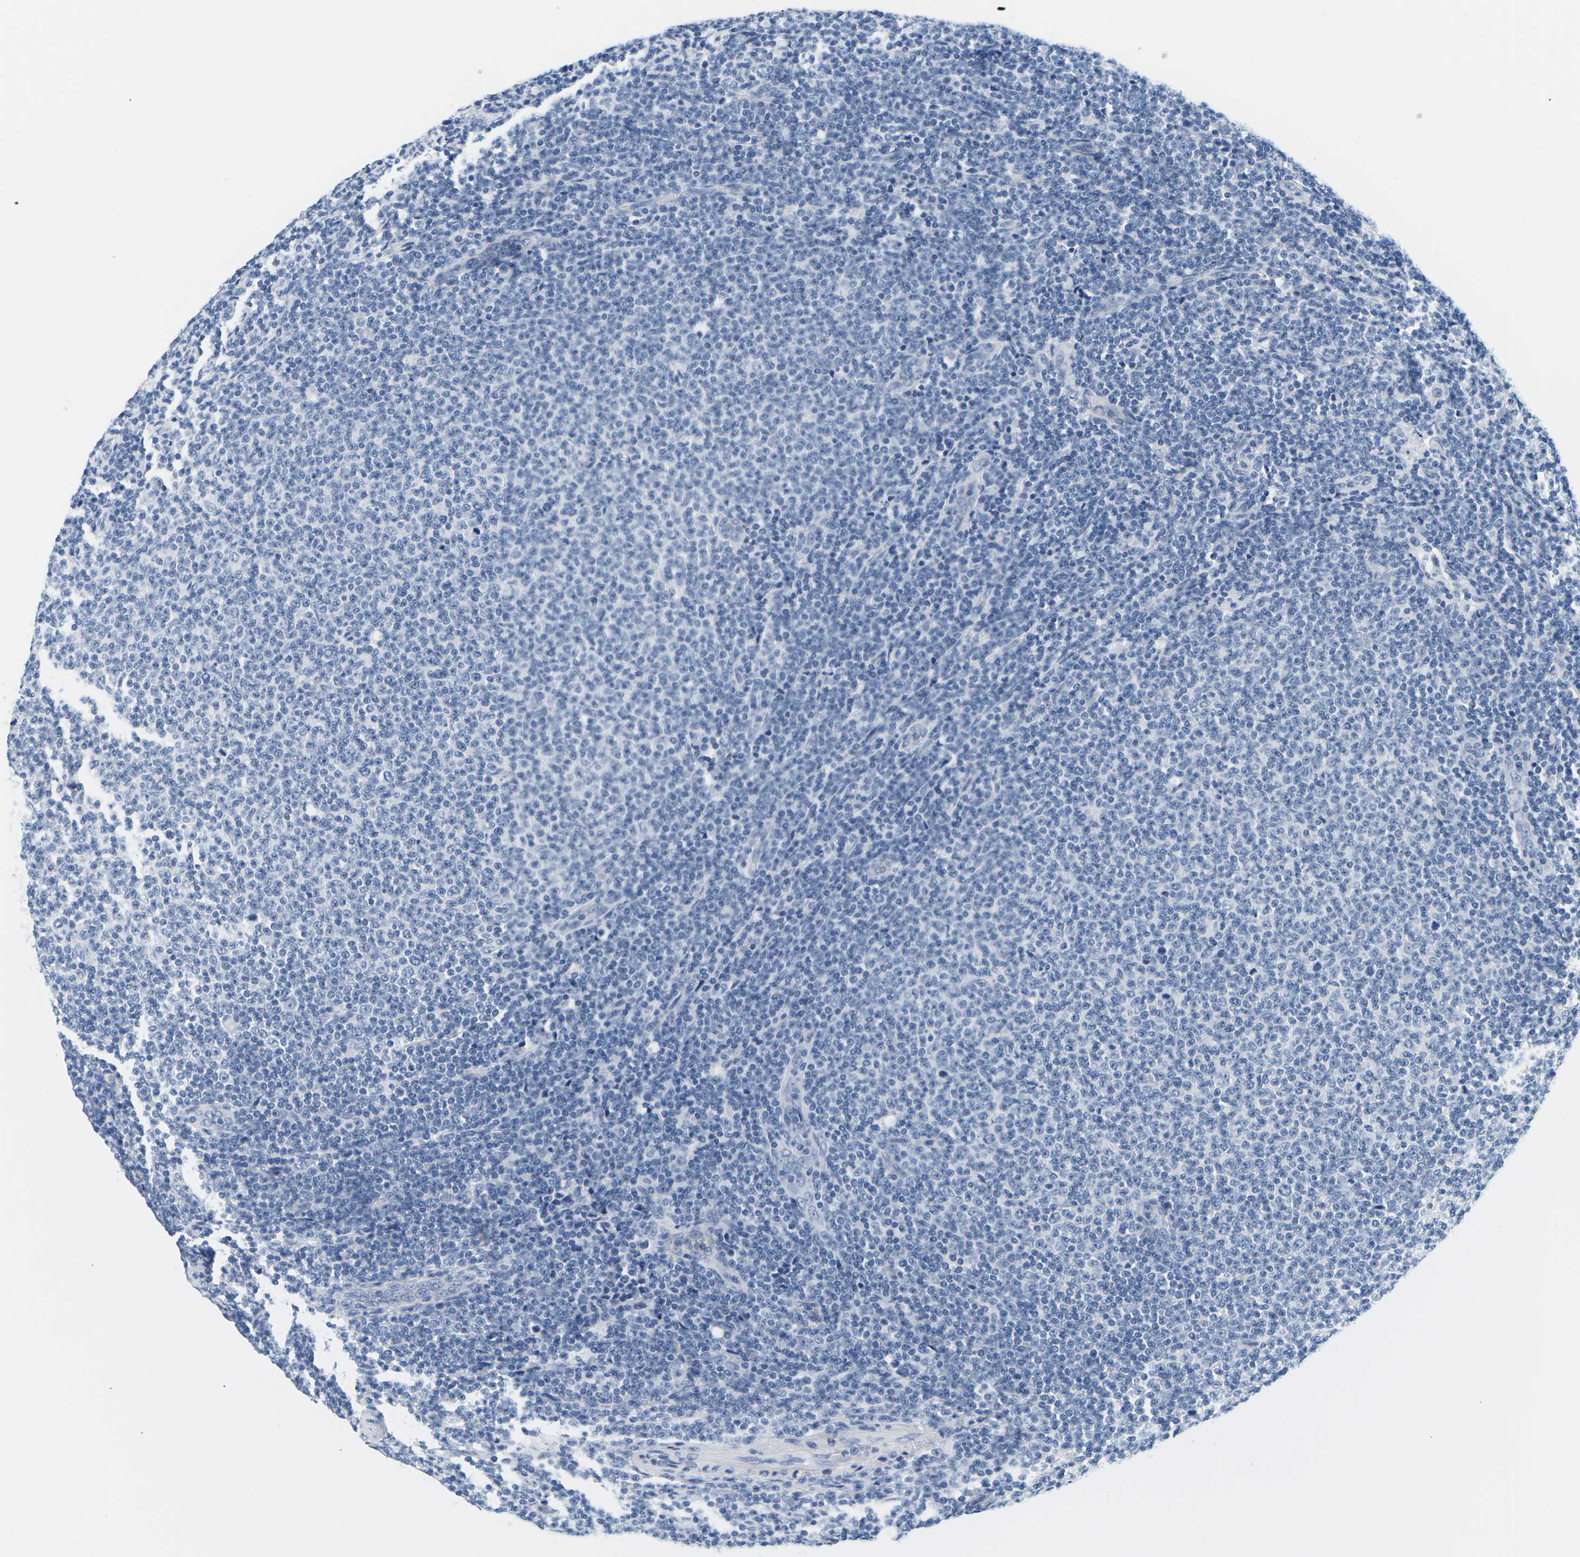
{"staining": {"intensity": "negative", "quantity": "none", "location": "none"}, "tissue": "lymphoma", "cell_type": "Tumor cells", "image_type": "cancer", "snomed": [{"axis": "morphology", "description": "Malignant lymphoma, non-Hodgkin's type, Low grade"}, {"axis": "topography", "description": "Lymph node"}], "caption": "A high-resolution image shows immunohistochemistry staining of lymphoma, which reveals no significant staining in tumor cells. (Brightfield microscopy of DAB (3,3'-diaminobenzidine) IHC at high magnification).", "gene": "APOB", "patient": {"sex": "male", "age": 66}}